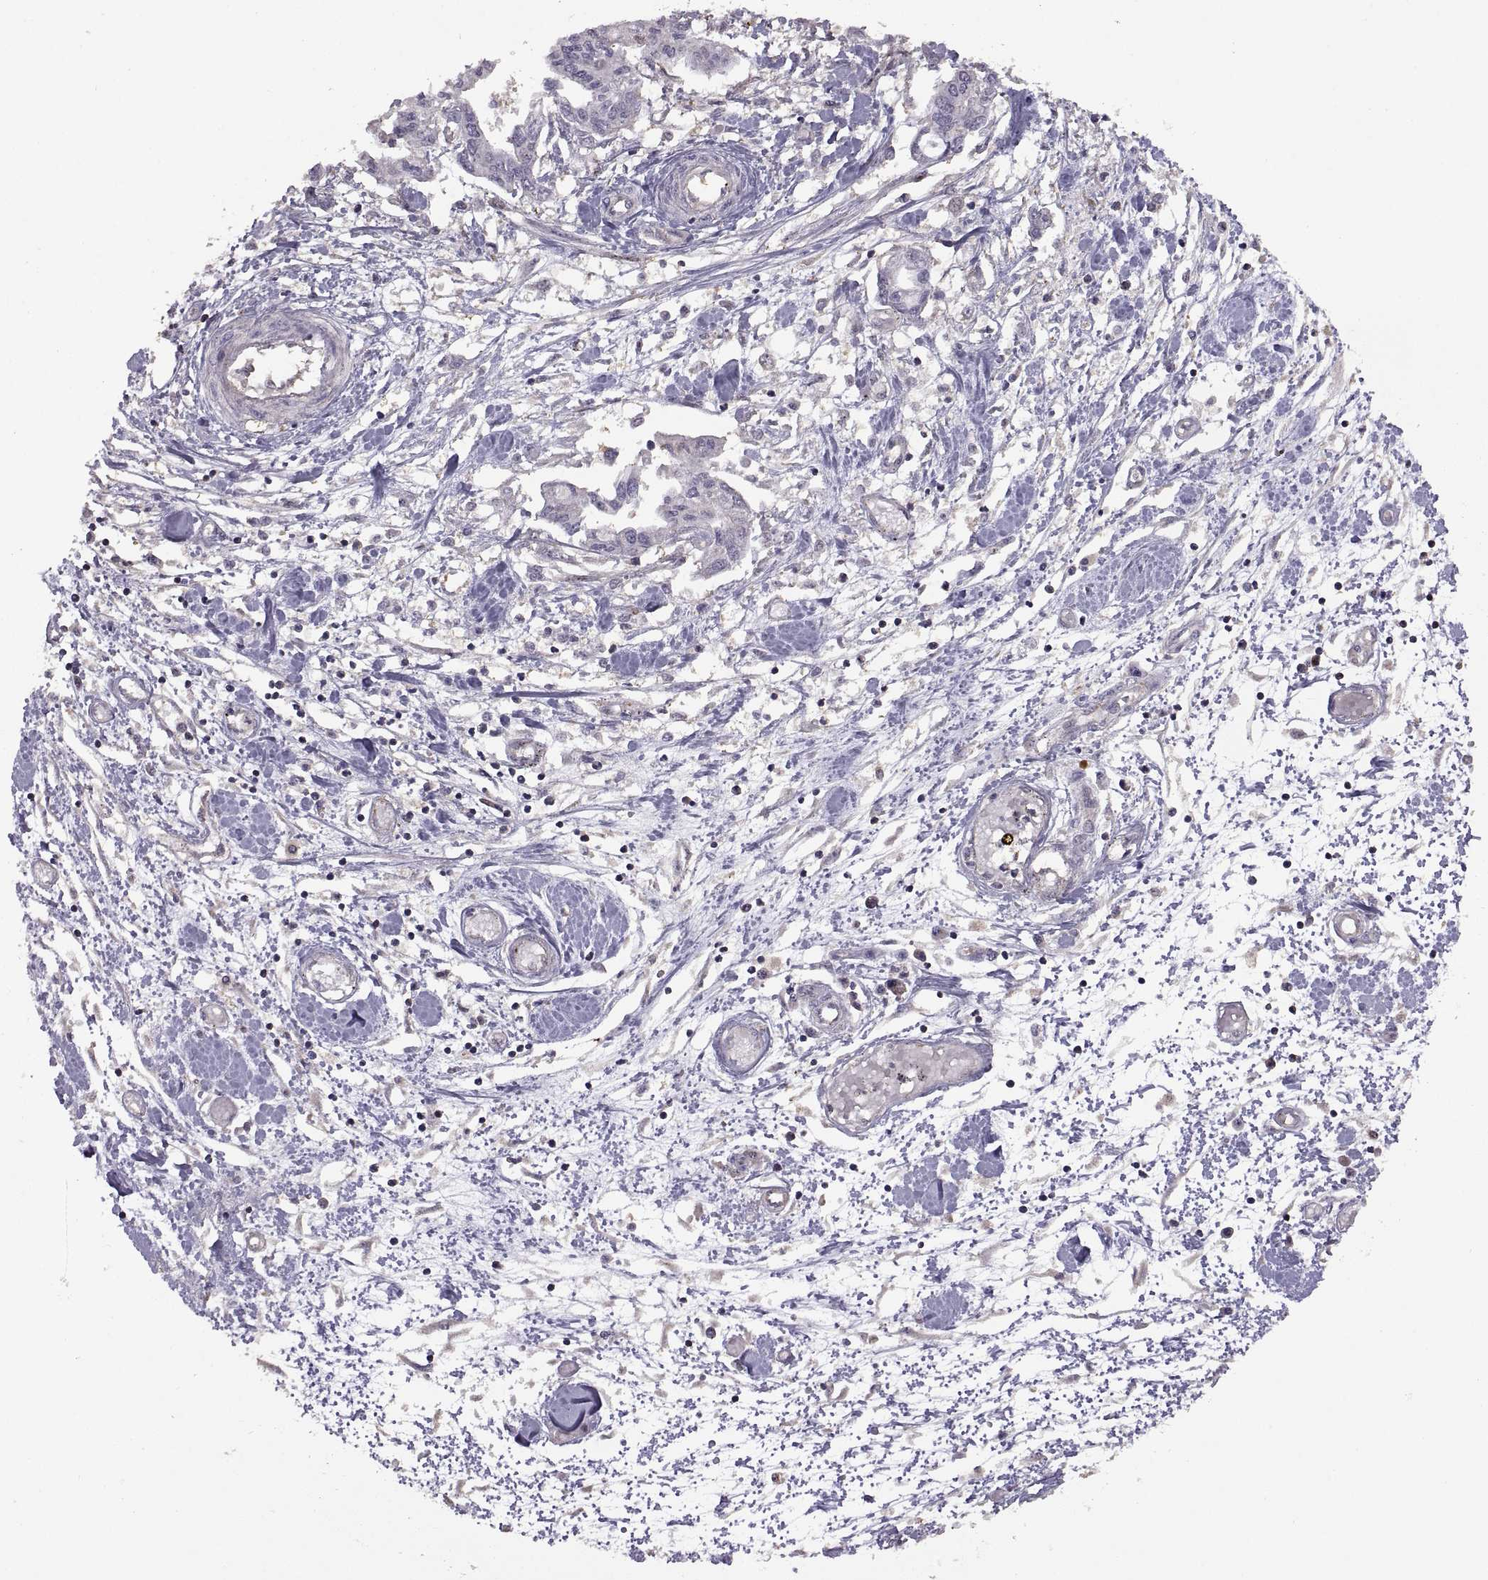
{"staining": {"intensity": "negative", "quantity": "none", "location": "none"}, "tissue": "pancreatic cancer", "cell_type": "Tumor cells", "image_type": "cancer", "snomed": [{"axis": "morphology", "description": "Adenocarcinoma, NOS"}, {"axis": "topography", "description": "Pancreas"}], "caption": "This is an immunohistochemistry (IHC) image of pancreatic cancer. There is no staining in tumor cells.", "gene": "NMNAT2", "patient": {"sex": "male", "age": 60}}